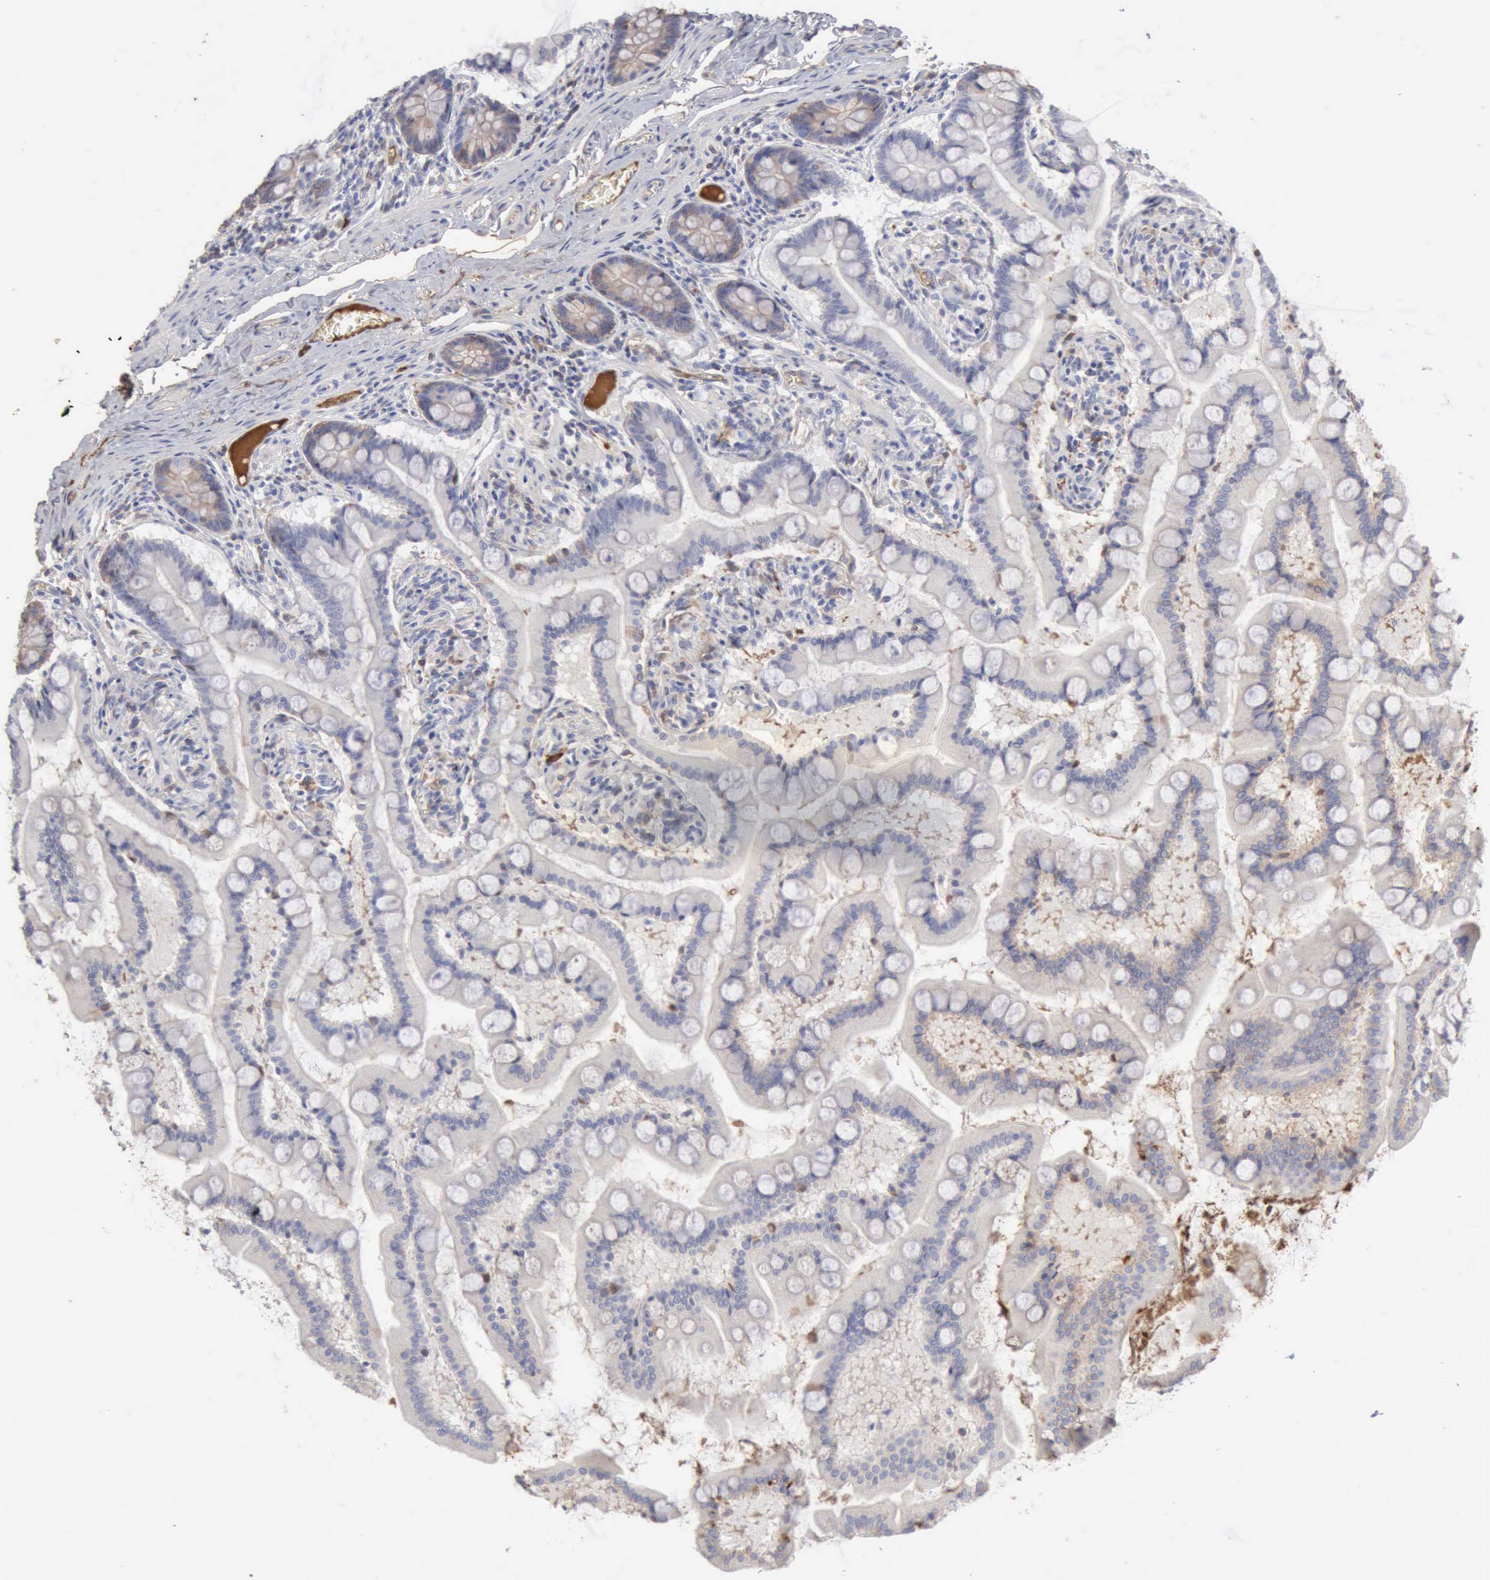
{"staining": {"intensity": "weak", "quantity": "<25%", "location": "cytoplasmic/membranous"}, "tissue": "small intestine", "cell_type": "Glandular cells", "image_type": "normal", "snomed": [{"axis": "morphology", "description": "Normal tissue, NOS"}, {"axis": "topography", "description": "Small intestine"}], "caption": "The photomicrograph reveals no staining of glandular cells in unremarkable small intestine.", "gene": "SERPINA1", "patient": {"sex": "male", "age": 41}}